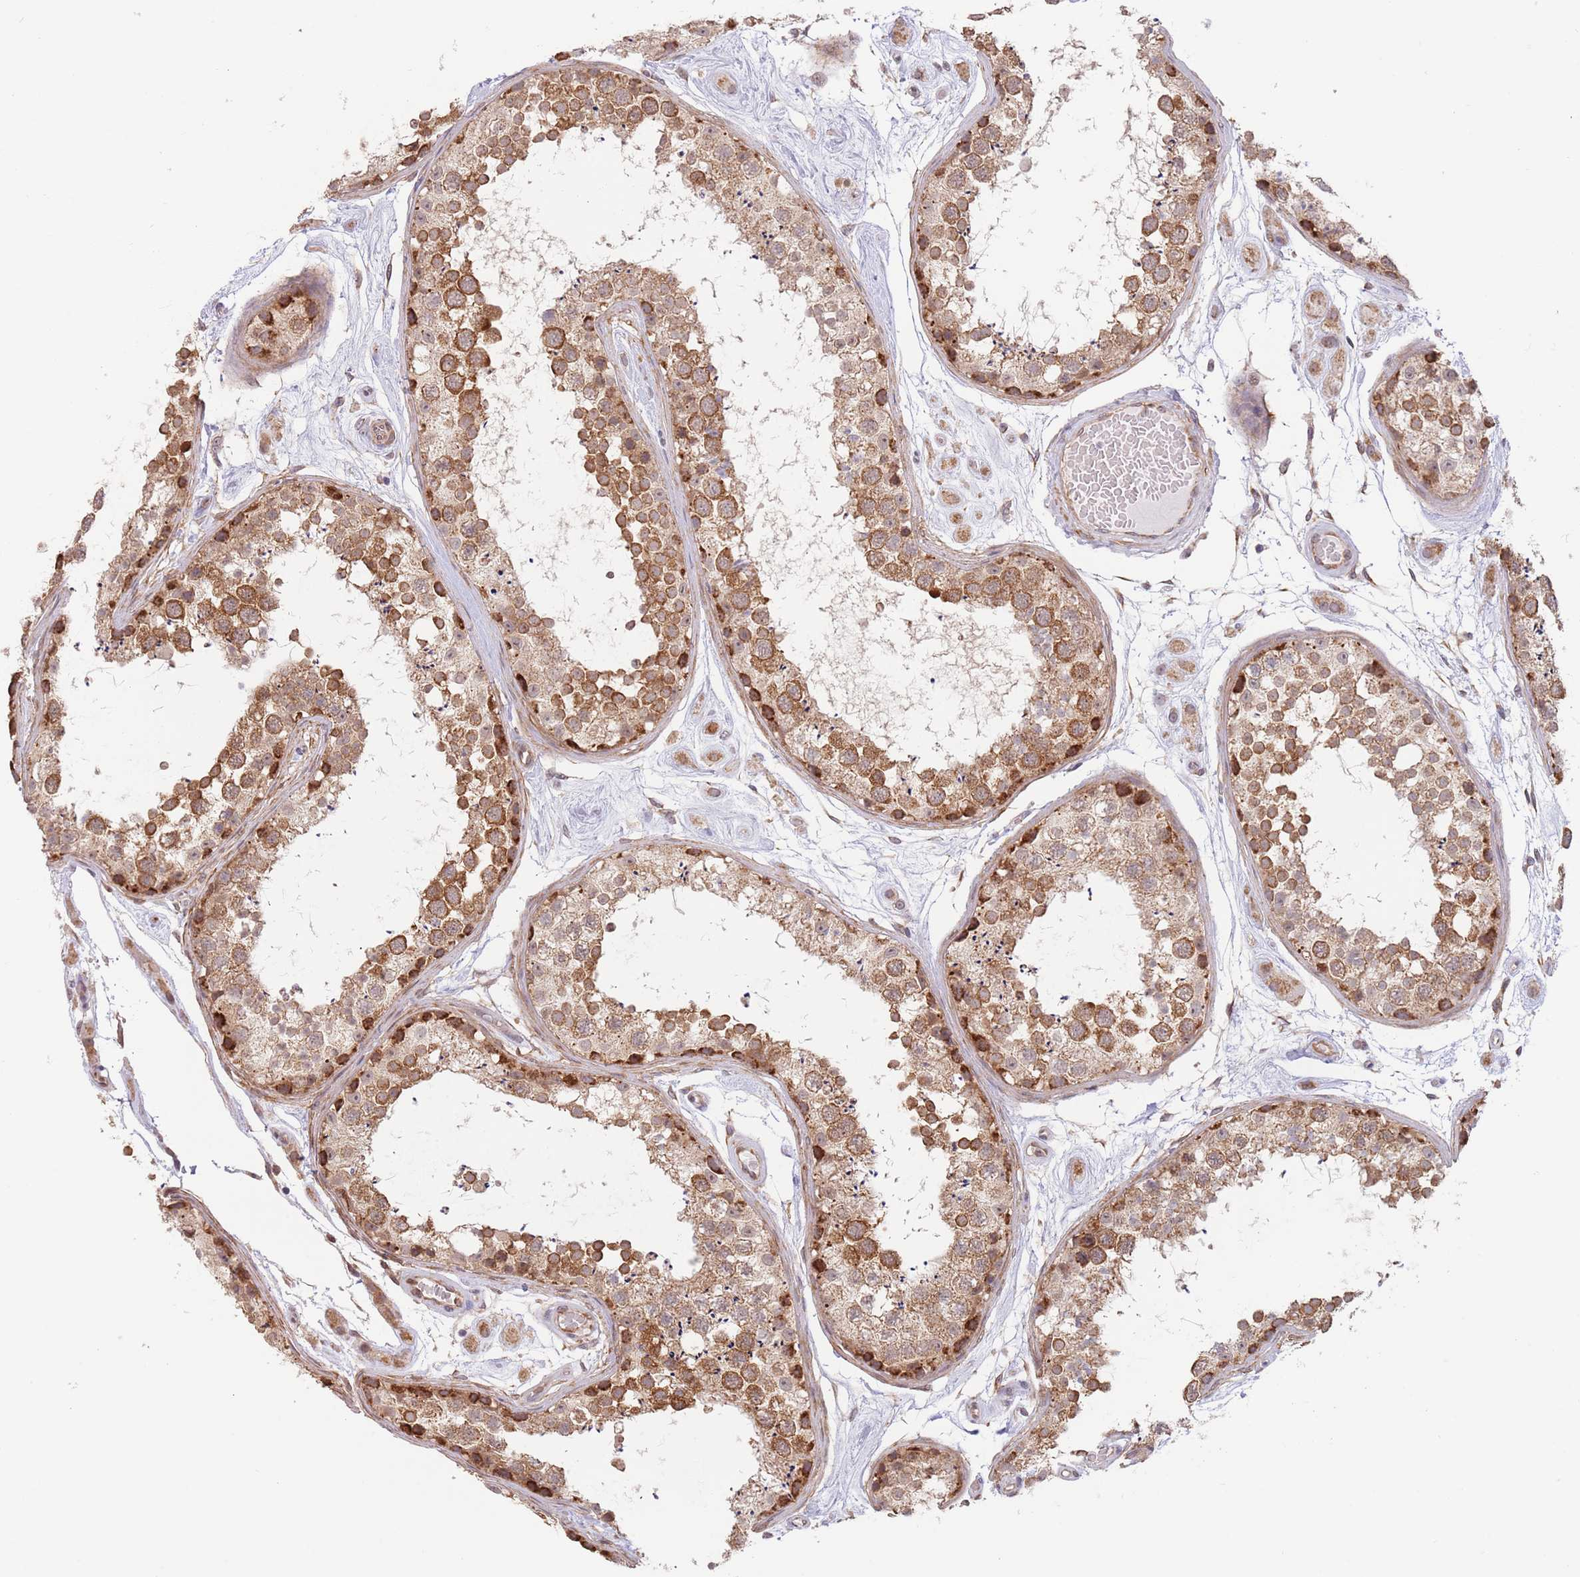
{"staining": {"intensity": "strong", "quantity": ">75%", "location": "cytoplasmic/membranous"}, "tissue": "testis", "cell_type": "Cells in seminiferous ducts", "image_type": "normal", "snomed": [{"axis": "morphology", "description": "Normal tissue, NOS"}, {"axis": "topography", "description": "Testis"}], "caption": "IHC of unremarkable testis demonstrates high levels of strong cytoplasmic/membranous staining in about >75% of cells in seminiferous ducts. (IHC, brightfield microscopy, high magnification).", "gene": "UQCC3", "patient": {"sex": "male", "age": 25}}